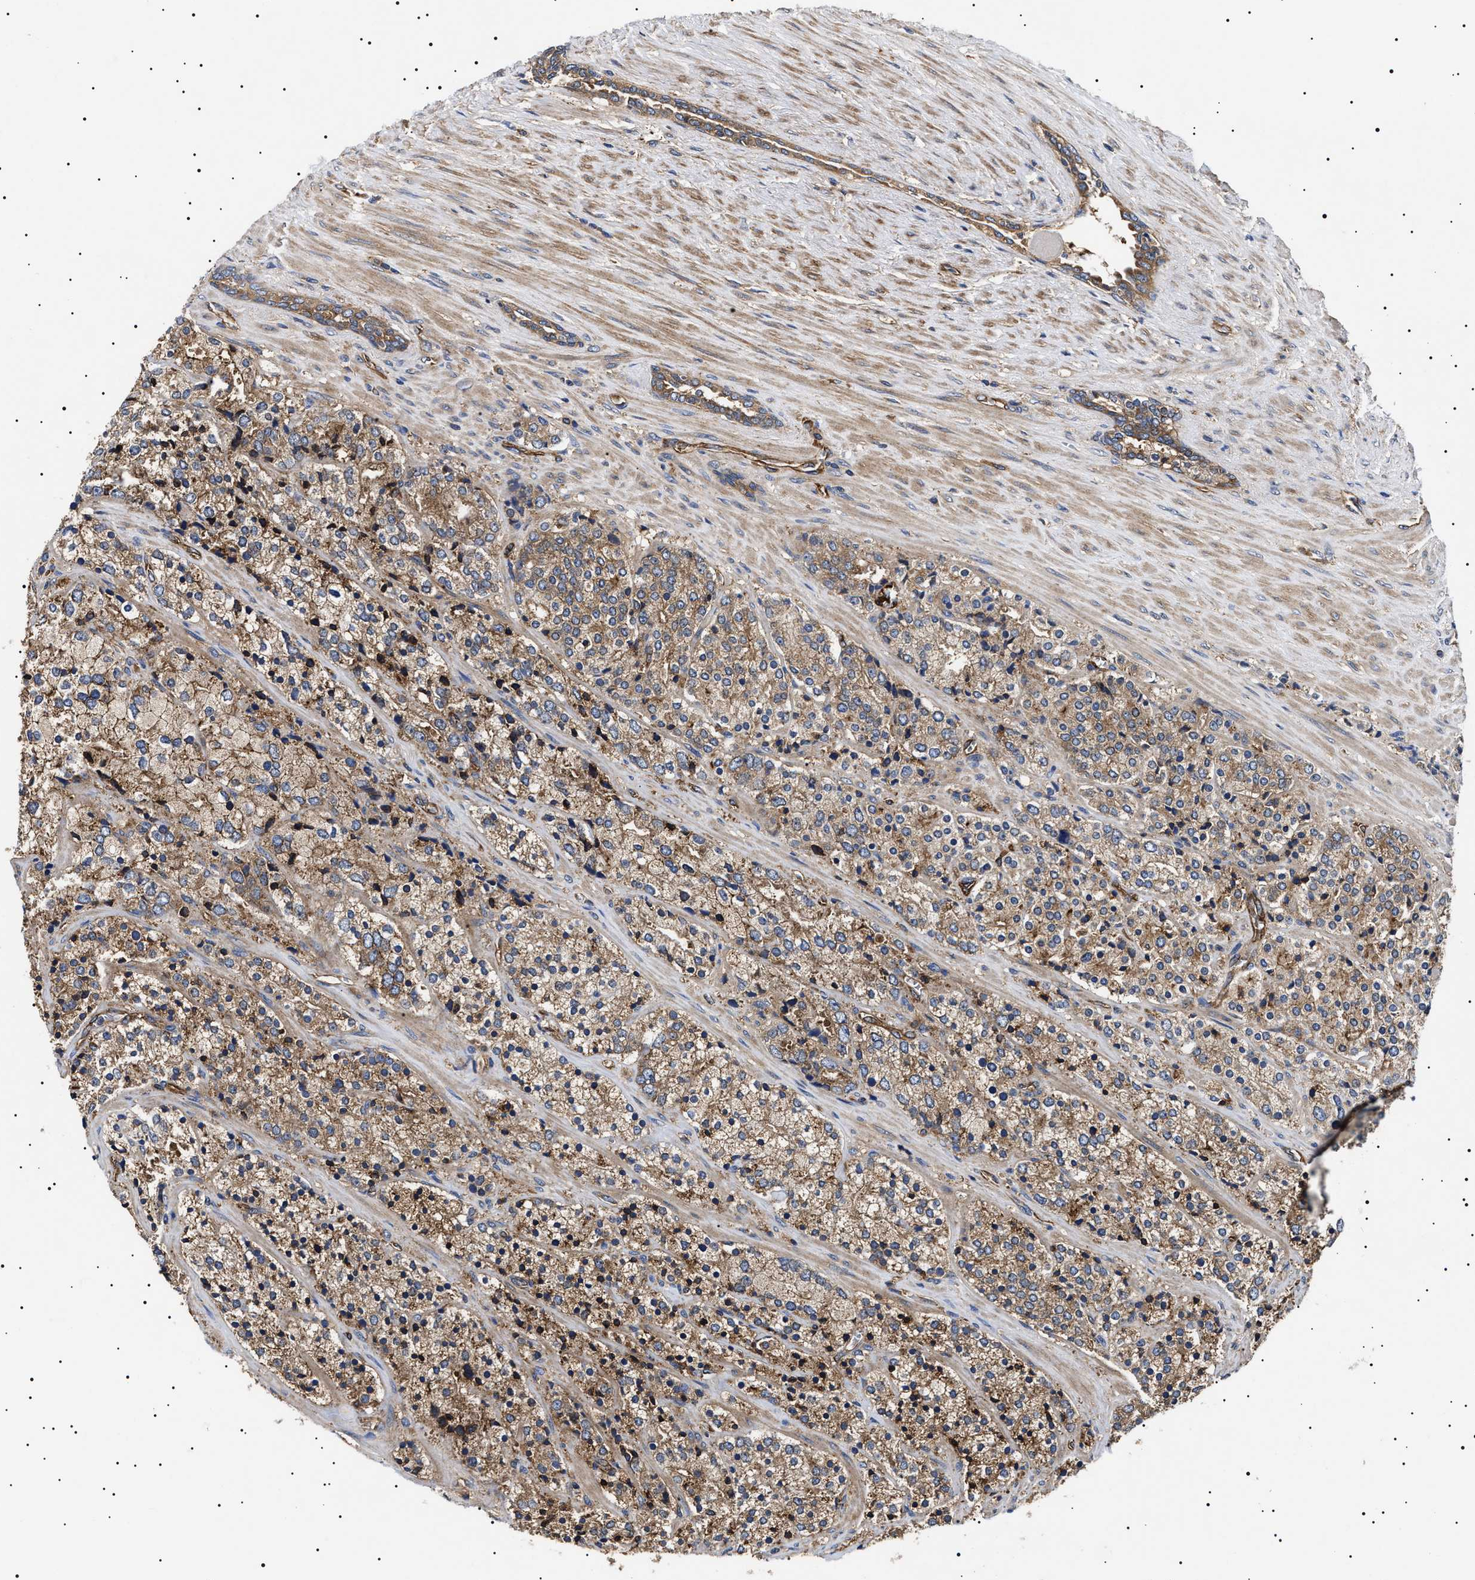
{"staining": {"intensity": "moderate", "quantity": ">75%", "location": "cytoplasmic/membranous"}, "tissue": "prostate cancer", "cell_type": "Tumor cells", "image_type": "cancer", "snomed": [{"axis": "morphology", "description": "Adenocarcinoma, High grade"}, {"axis": "topography", "description": "Prostate"}], "caption": "Immunohistochemical staining of human prostate cancer reveals medium levels of moderate cytoplasmic/membranous protein positivity in approximately >75% of tumor cells.", "gene": "TPP2", "patient": {"sex": "male", "age": 71}}